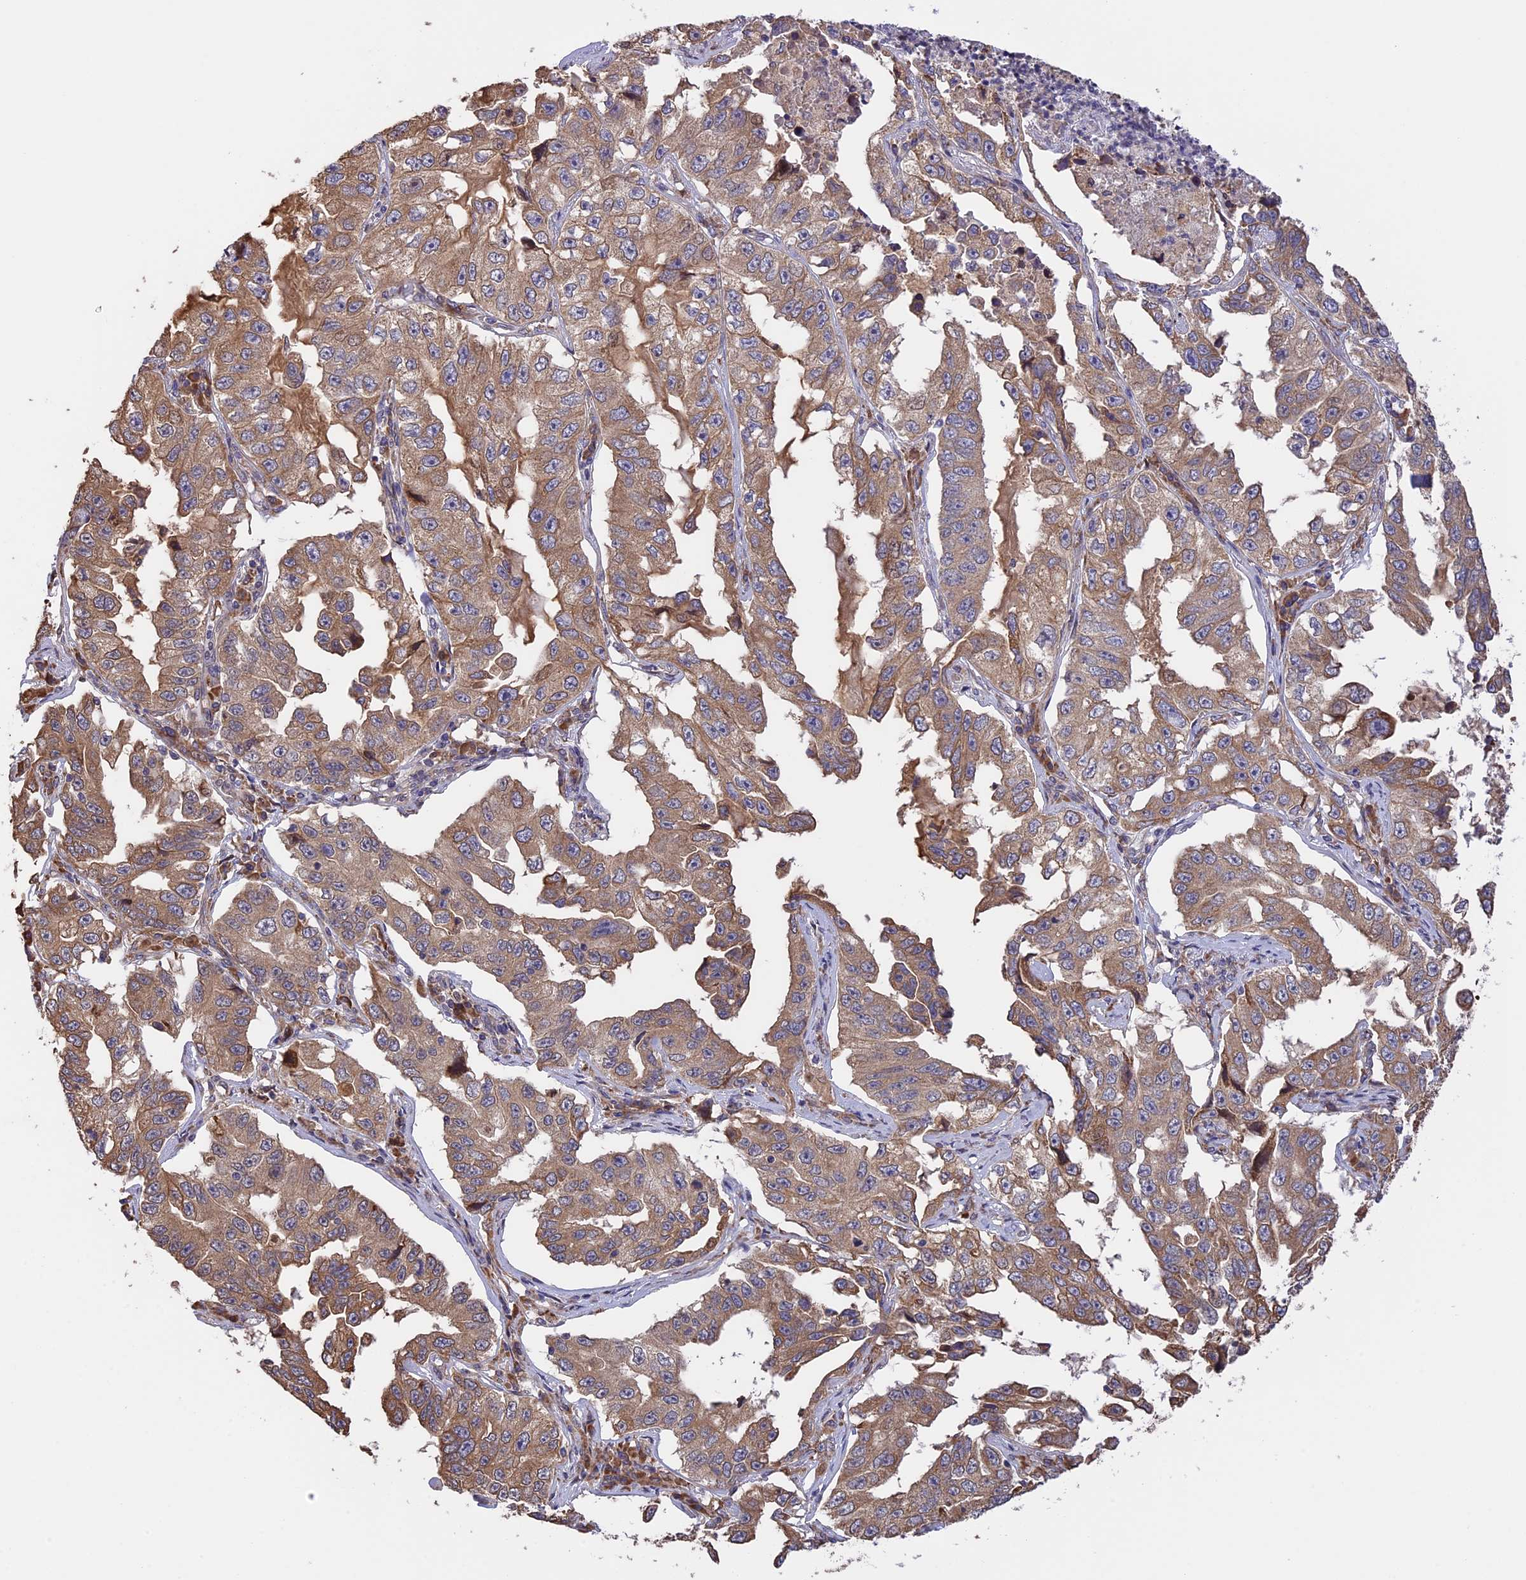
{"staining": {"intensity": "moderate", "quantity": ">75%", "location": "cytoplasmic/membranous"}, "tissue": "lung cancer", "cell_type": "Tumor cells", "image_type": "cancer", "snomed": [{"axis": "morphology", "description": "Adenocarcinoma, NOS"}, {"axis": "topography", "description": "Lung"}], "caption": "Human lung adenocarcinoma stained with a protein marker shows moderate staining in tumor cells.", "gene": "DMRTA2", "patient": {"sex": "female", "age": 51}}